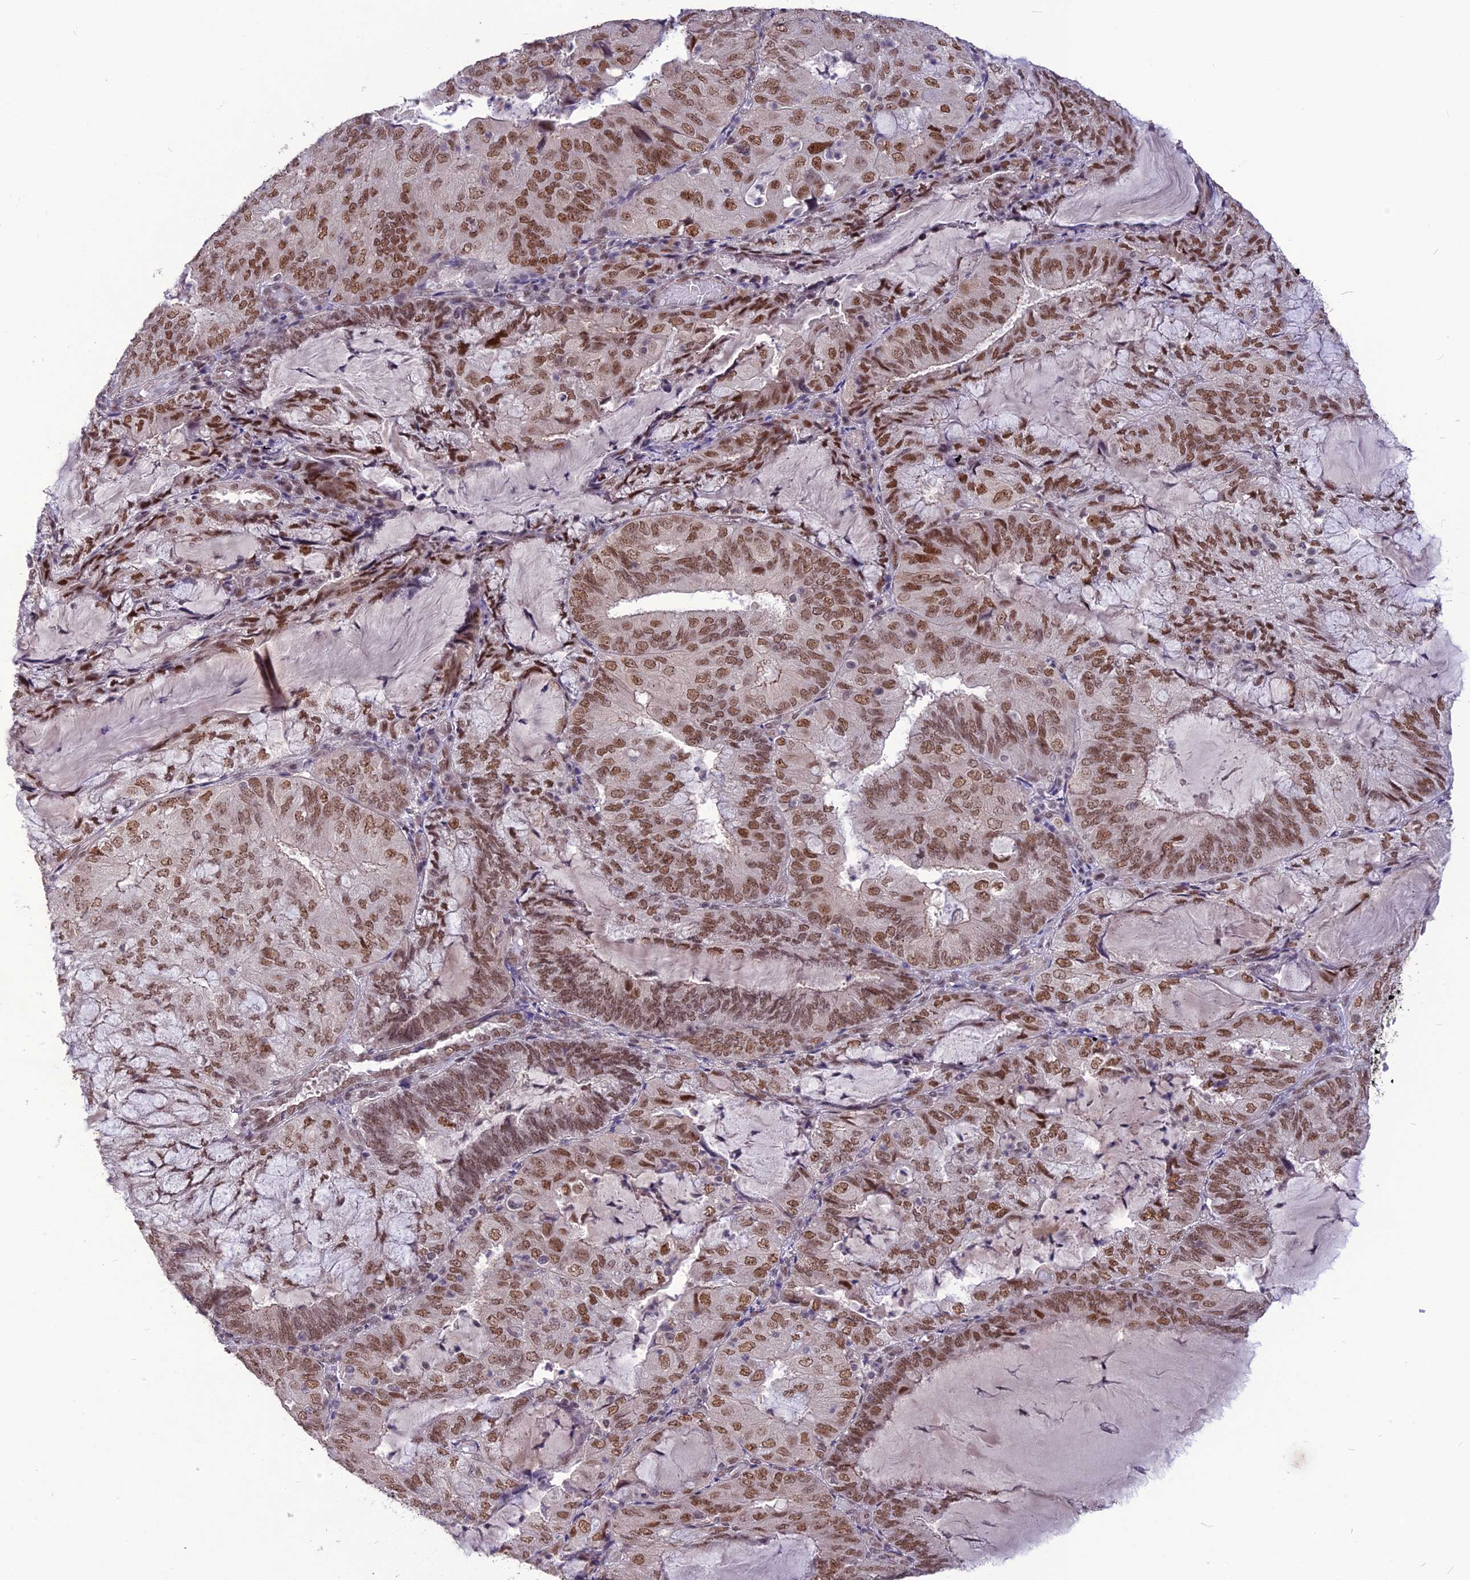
{"staining": {"intensity": "moderate", "quantity": ">75%", "location": "nuclear"}, "tissue": "endometrial cancer", "cell_type": "Tumor cells", "image_type": "cancer", "snomed": [{"axis": "morphology", "description": "Adenocarcinoma, NOS"}, {"axis": "topography", "description": "Endometrium"}], "caption": "This histopathology image displays IHC staining of adenocarcinoma (endometrial), with medium moderate nuclear positivity in about >75% of tumor cells.", "gene": "DIS3", "patient": {"sex": "female", "age": 81}}